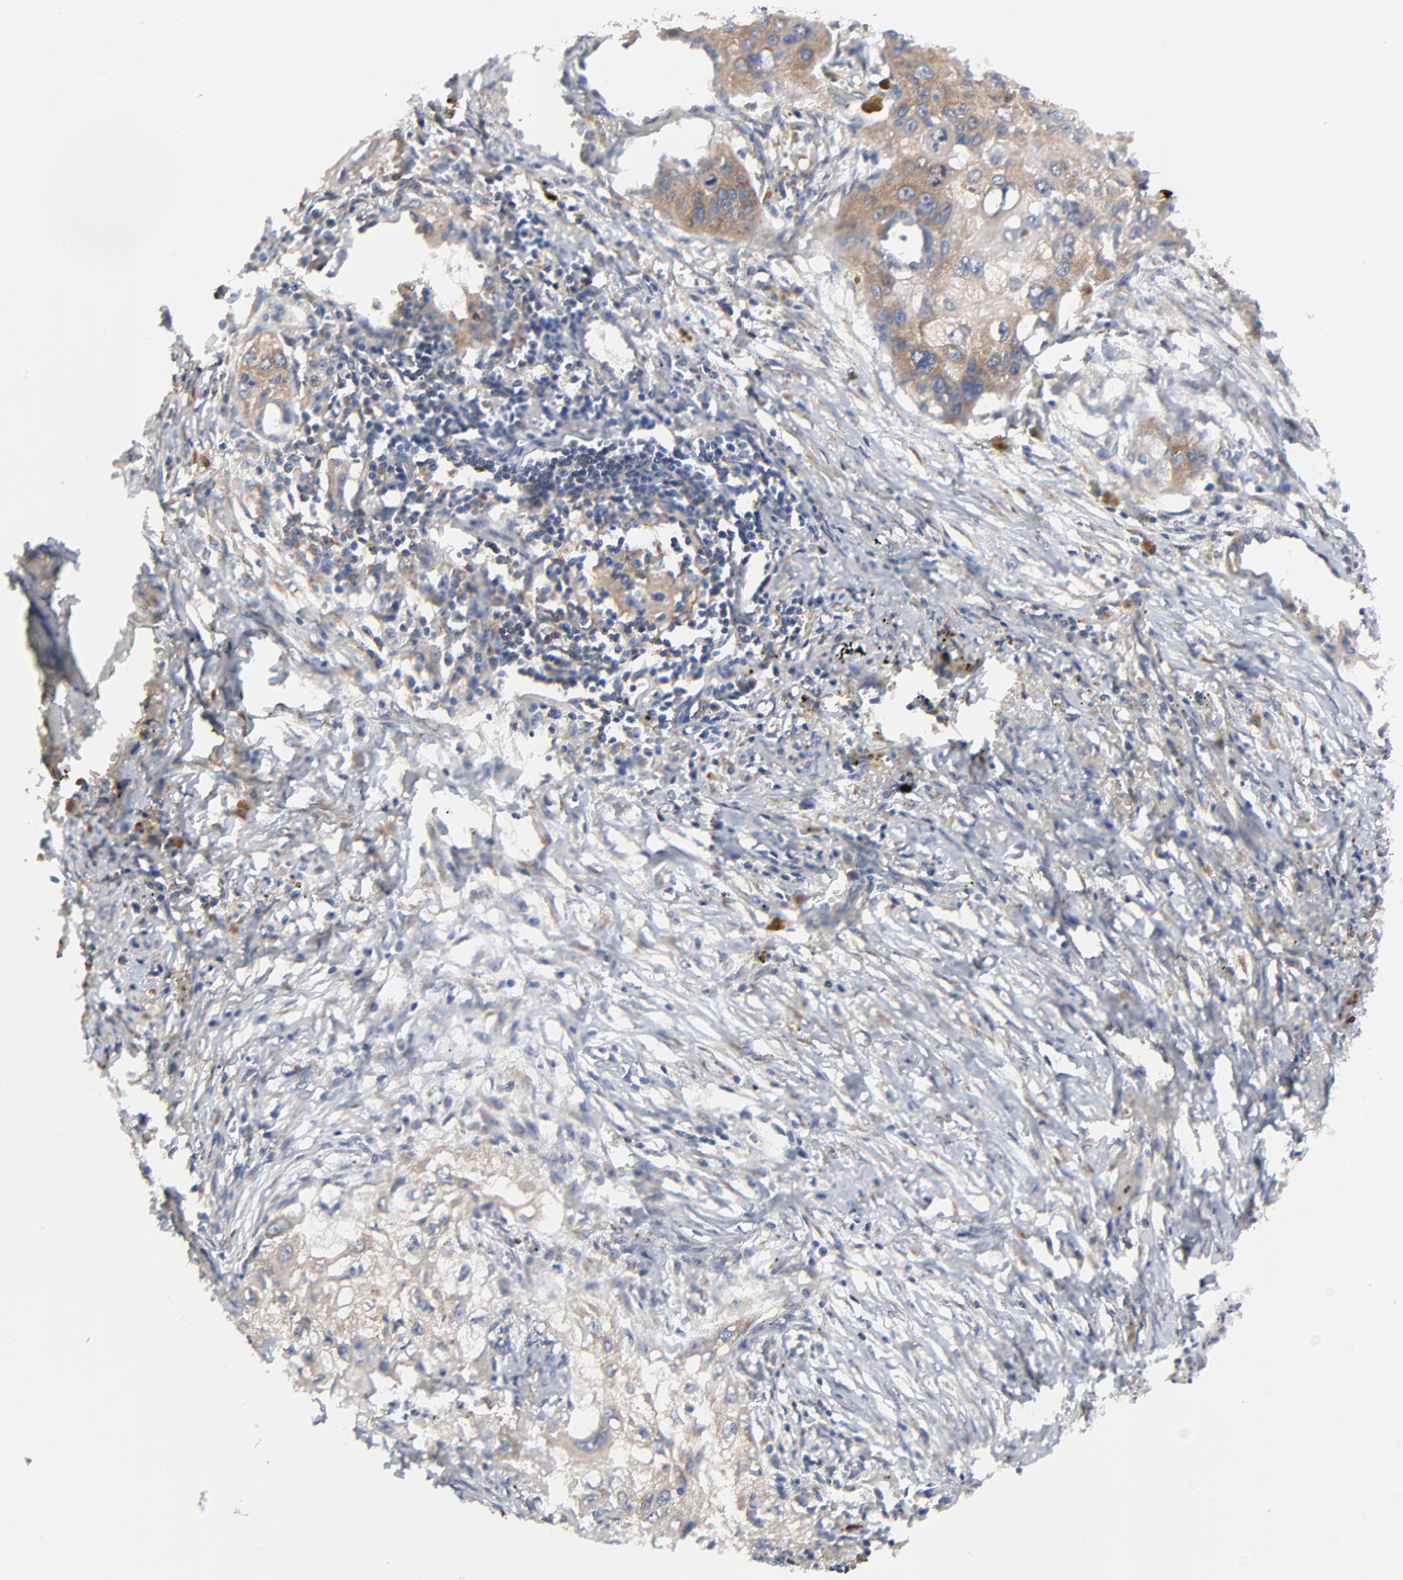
{"staining": {"intensity": "moderate", "quantity": "25%-75%", "location": "cytoplasmic/membranous"}, "tissue": "lung cancer", "cell_type": "Tumor cells", "image_type": "cancer", "snomed": [{"axis": "morphology", "description": "Squamous cell carcinoma, NOS"}, {"axis": "topography", "description": "Lung"}], "caption": "Brown immunohistochemical staining in human lung cancer exhibits moderate cytoplasmic/membranous positivity in about 25%-75% of tumor cells.", "gene": "VAV2", "patient": {"sex": "male", "age": 71}}